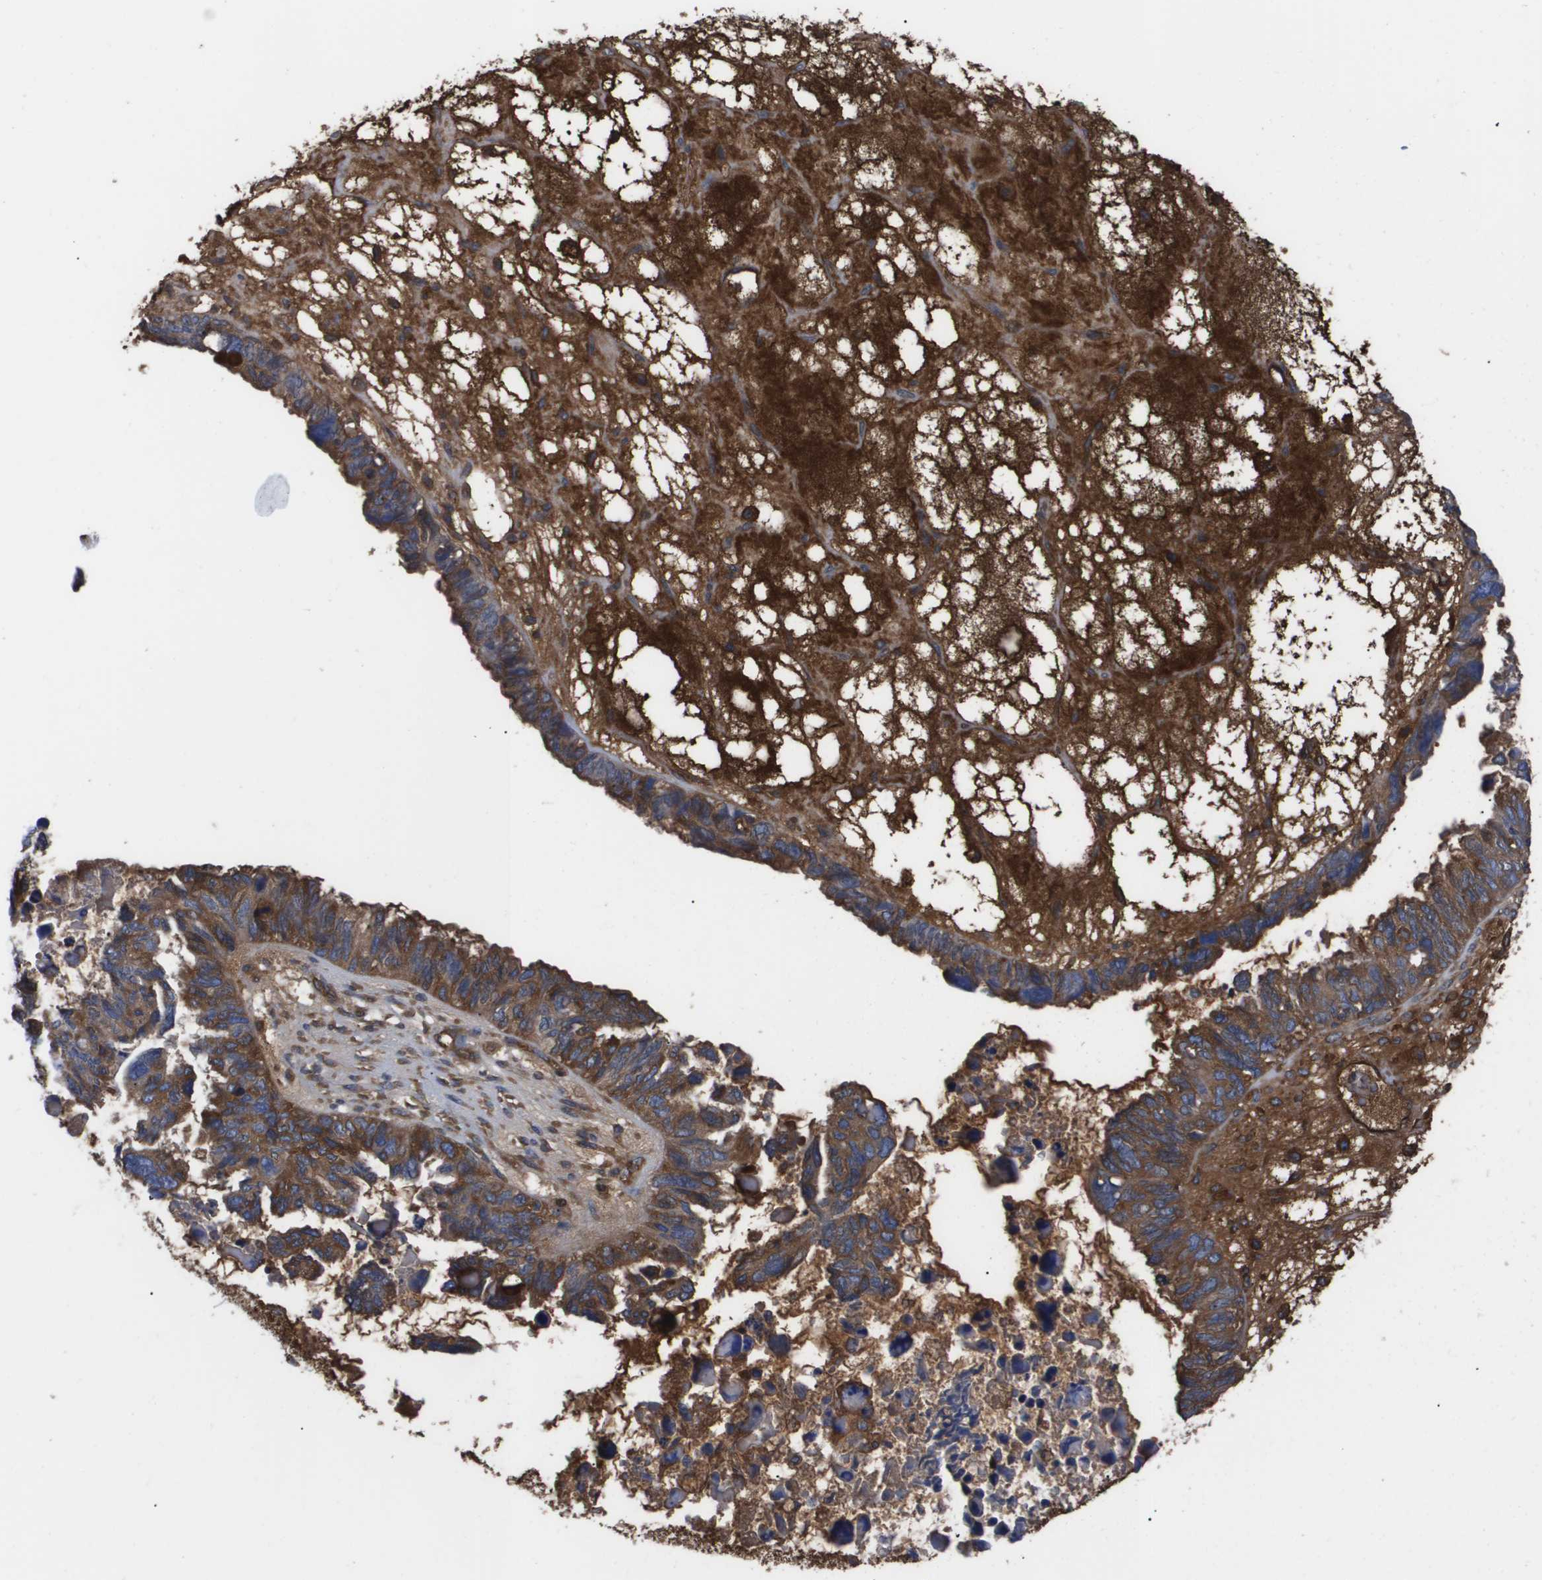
{"staining": {"intensity": "strong", "quantity": ">75%", "location": "cytoplasmic/membranous"}, "tissue": "ovarian cancer", "cell_type": "Tumor cells", "image_type": "cancer", "snomed": [{"axis": "morphology", "description": "Cystadenocarcinoma, serous, NOS"}, {"axis": "topography", "description": "Ovary"}], "caption": "Tumor cells reveal strong cytoplasmic/membranous positivity in approximately >75% of cells in ovarian serous cystadenocarcinoma. The staining is performed using DAB (3,3'-diaminobenzidine) brown chromogen to label protein expression. The nuclei are counter-stained blue using hematoxylin.", "gene": "SERPINA6", "patient": {"sex": "female", "age": 79}}